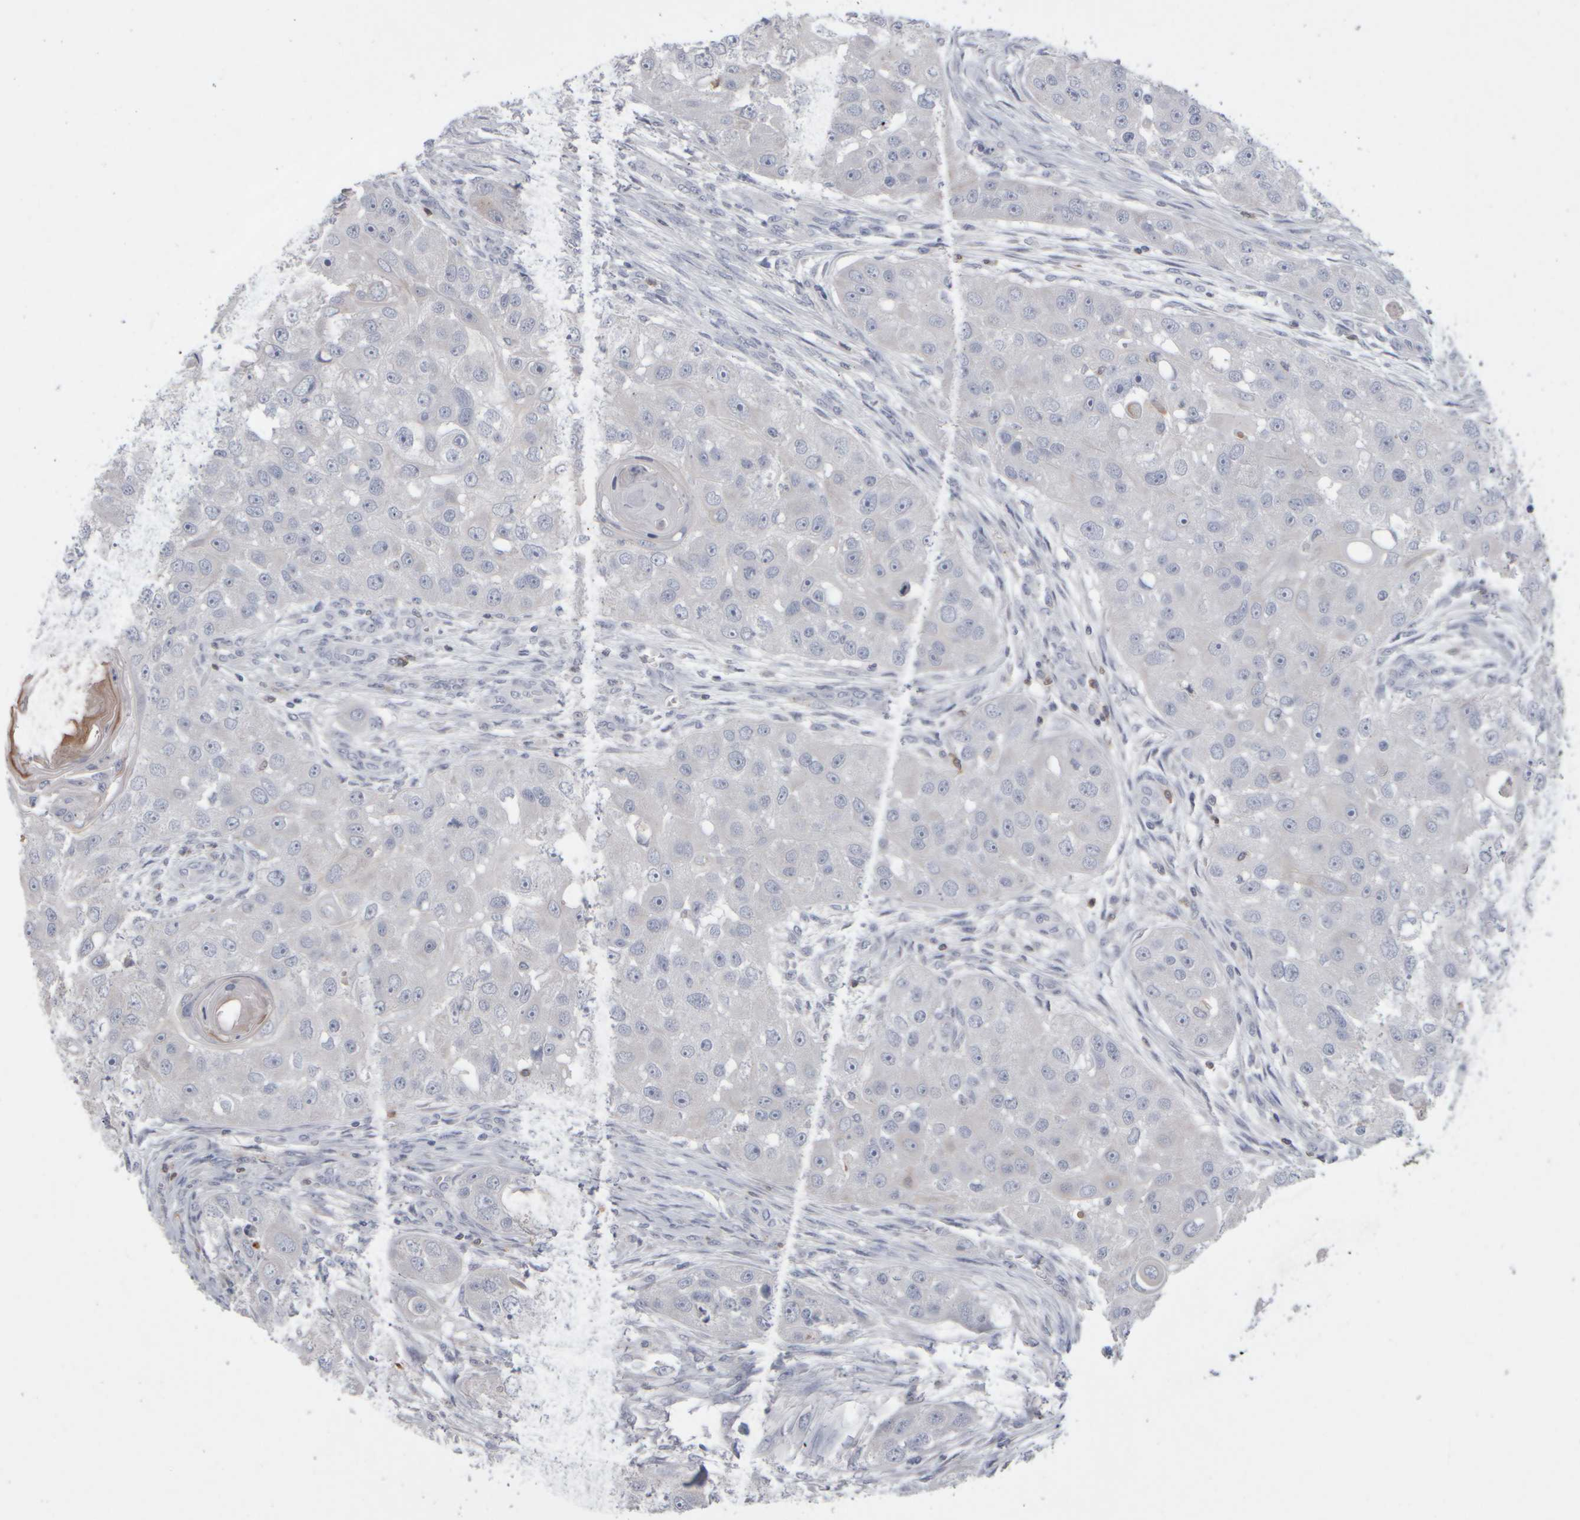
{"staining": {"intensity": "negative", "quantity": "none", "location": "none"}, "tissue": "head and neck cancer", "cell_type": "Tumor cells", "image_type": "cancer", "snomed": [{"axis": "morphology", "description": "Normal tissue, NOS"}, {"axis": "morphology", "description": "Squamous cell carcinoma, NOS"}, {"axis": "topography", "description": "Skeletal muscle"}, {"axis": "topography", "description": "Head-Neck"}], "caption": "Immunohistochemistry image of human head and neck squamous cell carcinoma stained for a protein (brown), which demonstrates no staining in tumor cells. The staining was performed using DAB (3,3'-diaminobenzidine) to visualize the protein expression in brown, while the nuclei were stained in blue with hematoxylin (Magnification: 20x).", "gene": "EPHX2", "patient": {"sex": "male", "age": 51}}